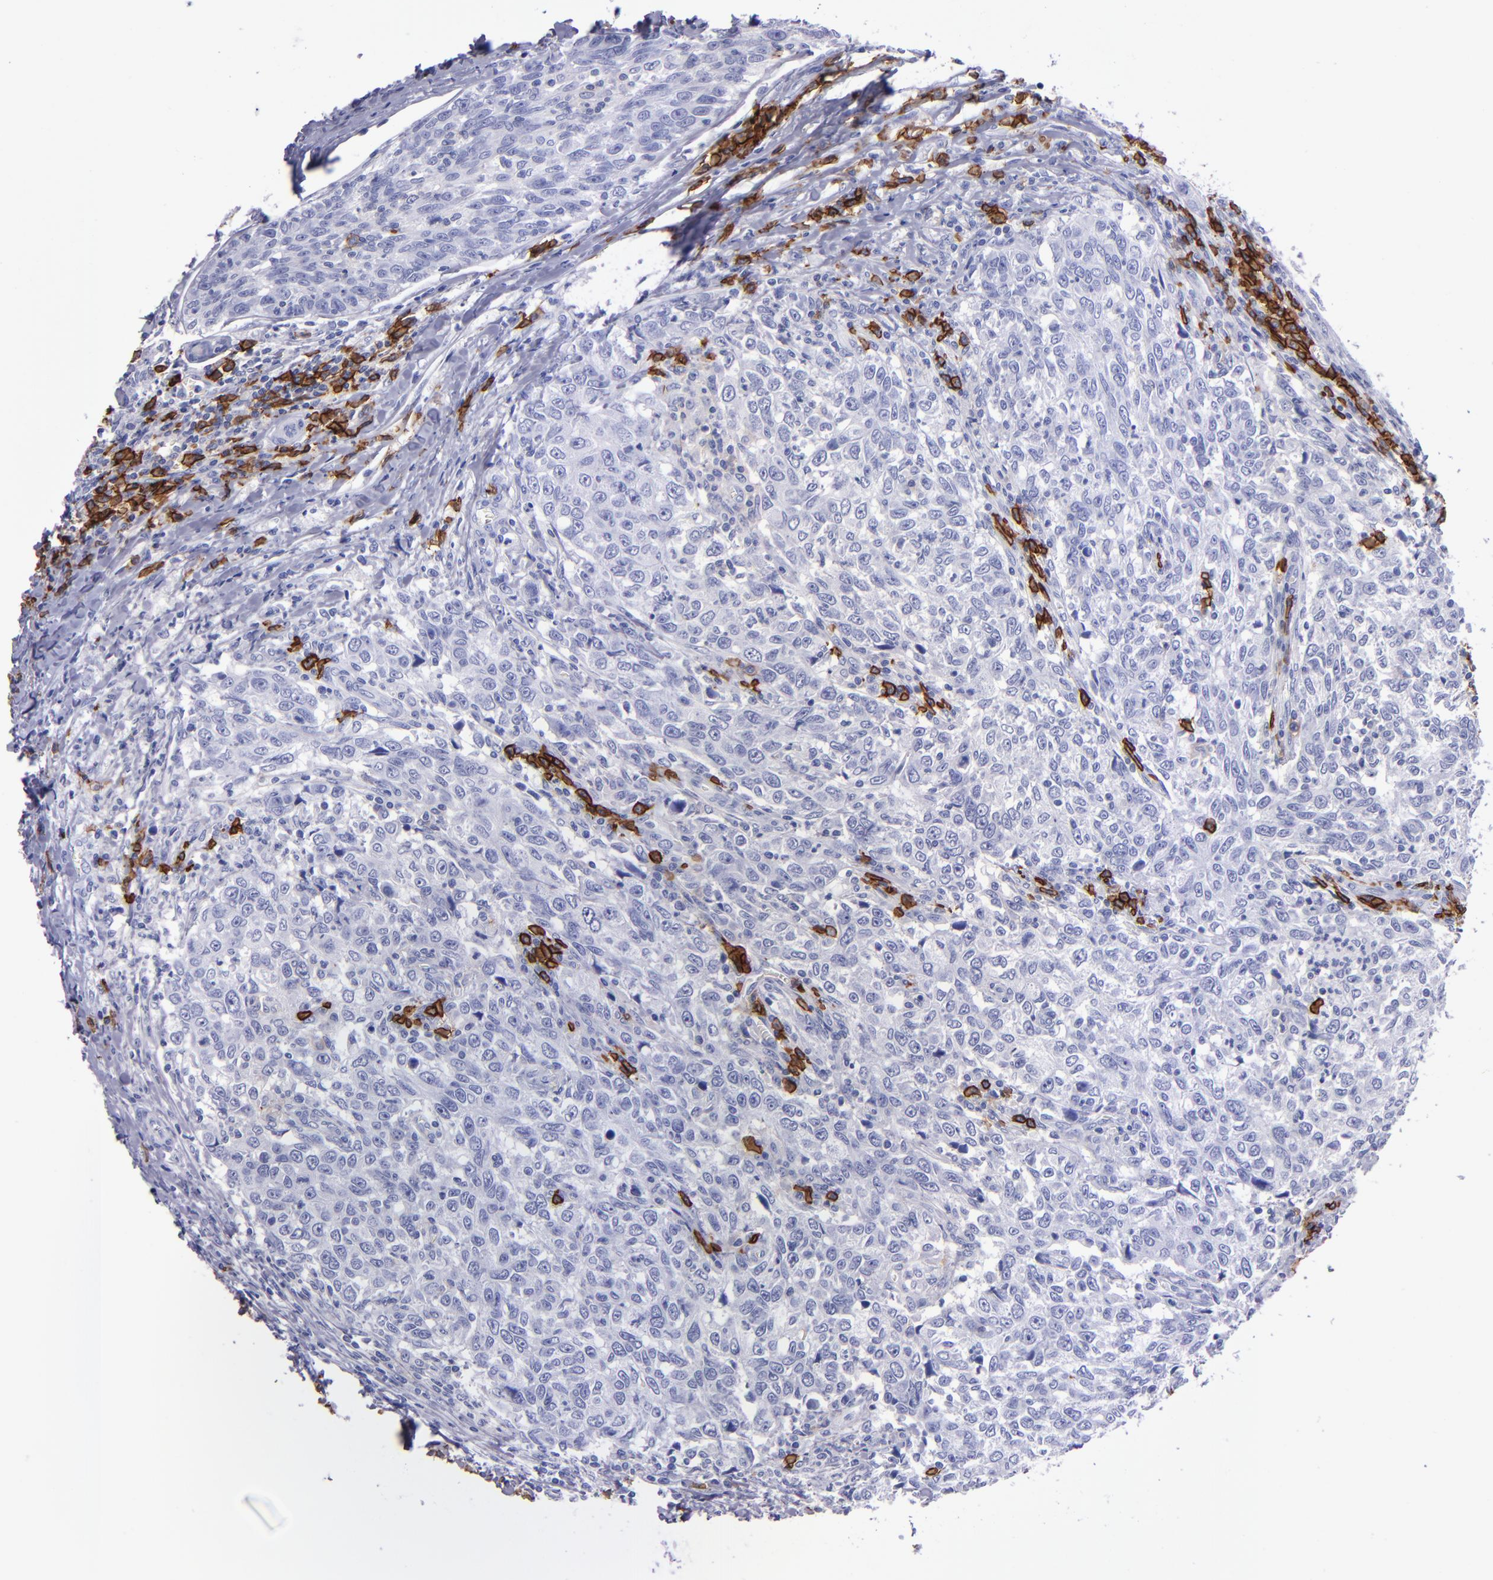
{"staining": {"intensity": "negative", "quantity": "none", "location": "none"}, "tissue": "breast cancer", "cell_type": "Tumor cells", "image_type": "cancer", "snomed": [{"axis": "morphology", "description": "Duct carcinoma"}, {"axis": "topography", "description": "Breast"}], "caption": "The immunohistochemistry (IHC) photomicrograph has no significant staining in tumor cells of breast cancer tissue.", "gene": "CD38", "patient": {"sex": "female", "age": 50}}